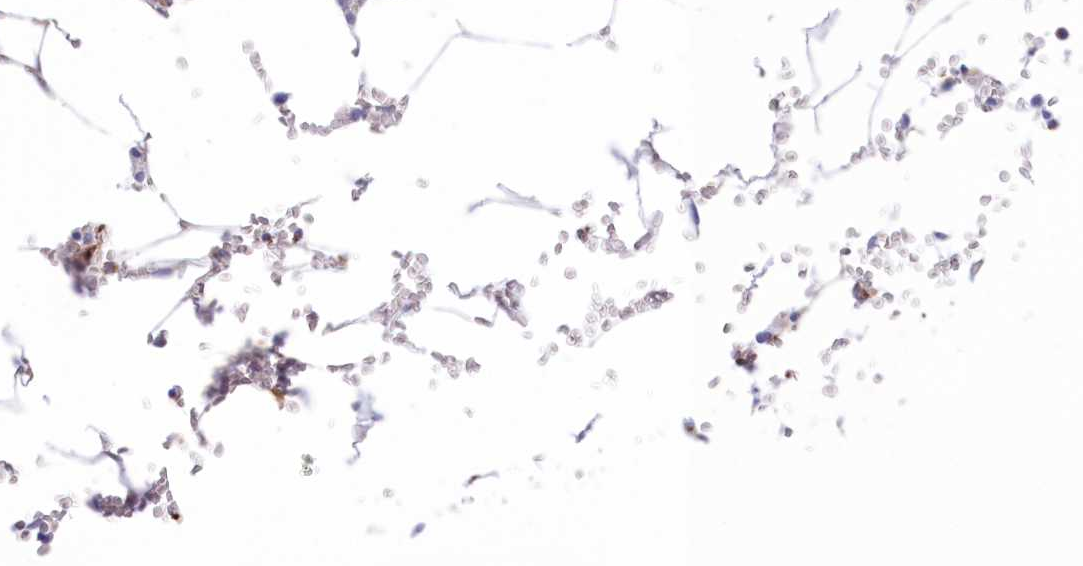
{"staining": {"intensity": "strong", "quantity": "<25%", "location": "cytoplasmic/membranous"}, "tissue": "bone marrow", "cell_type": "Hematopoietic cells", "image_type": "normal", "snomed": [{"axis": "morphology", "description": "Normal tissue, NOS"}, {"axis": "topography", "description": "Bone marrow"}], "caption": "Immunohistochemistry (IHC) staining of unremarkable bone marrow, which reveals medium levels of strong cytoplasmic/membranous positivity in approximately <25% of hematopoietic cells indicating strong cytoplasmic/membranous protein staining. The staining was performed using DAB (3,3'-diaminobenzidine) (brown) for protein detection and nuclei were counterstained in hematoxylin (blue).", "gene": "TPP1", "patient": {"sex": "male", "age": 70}}